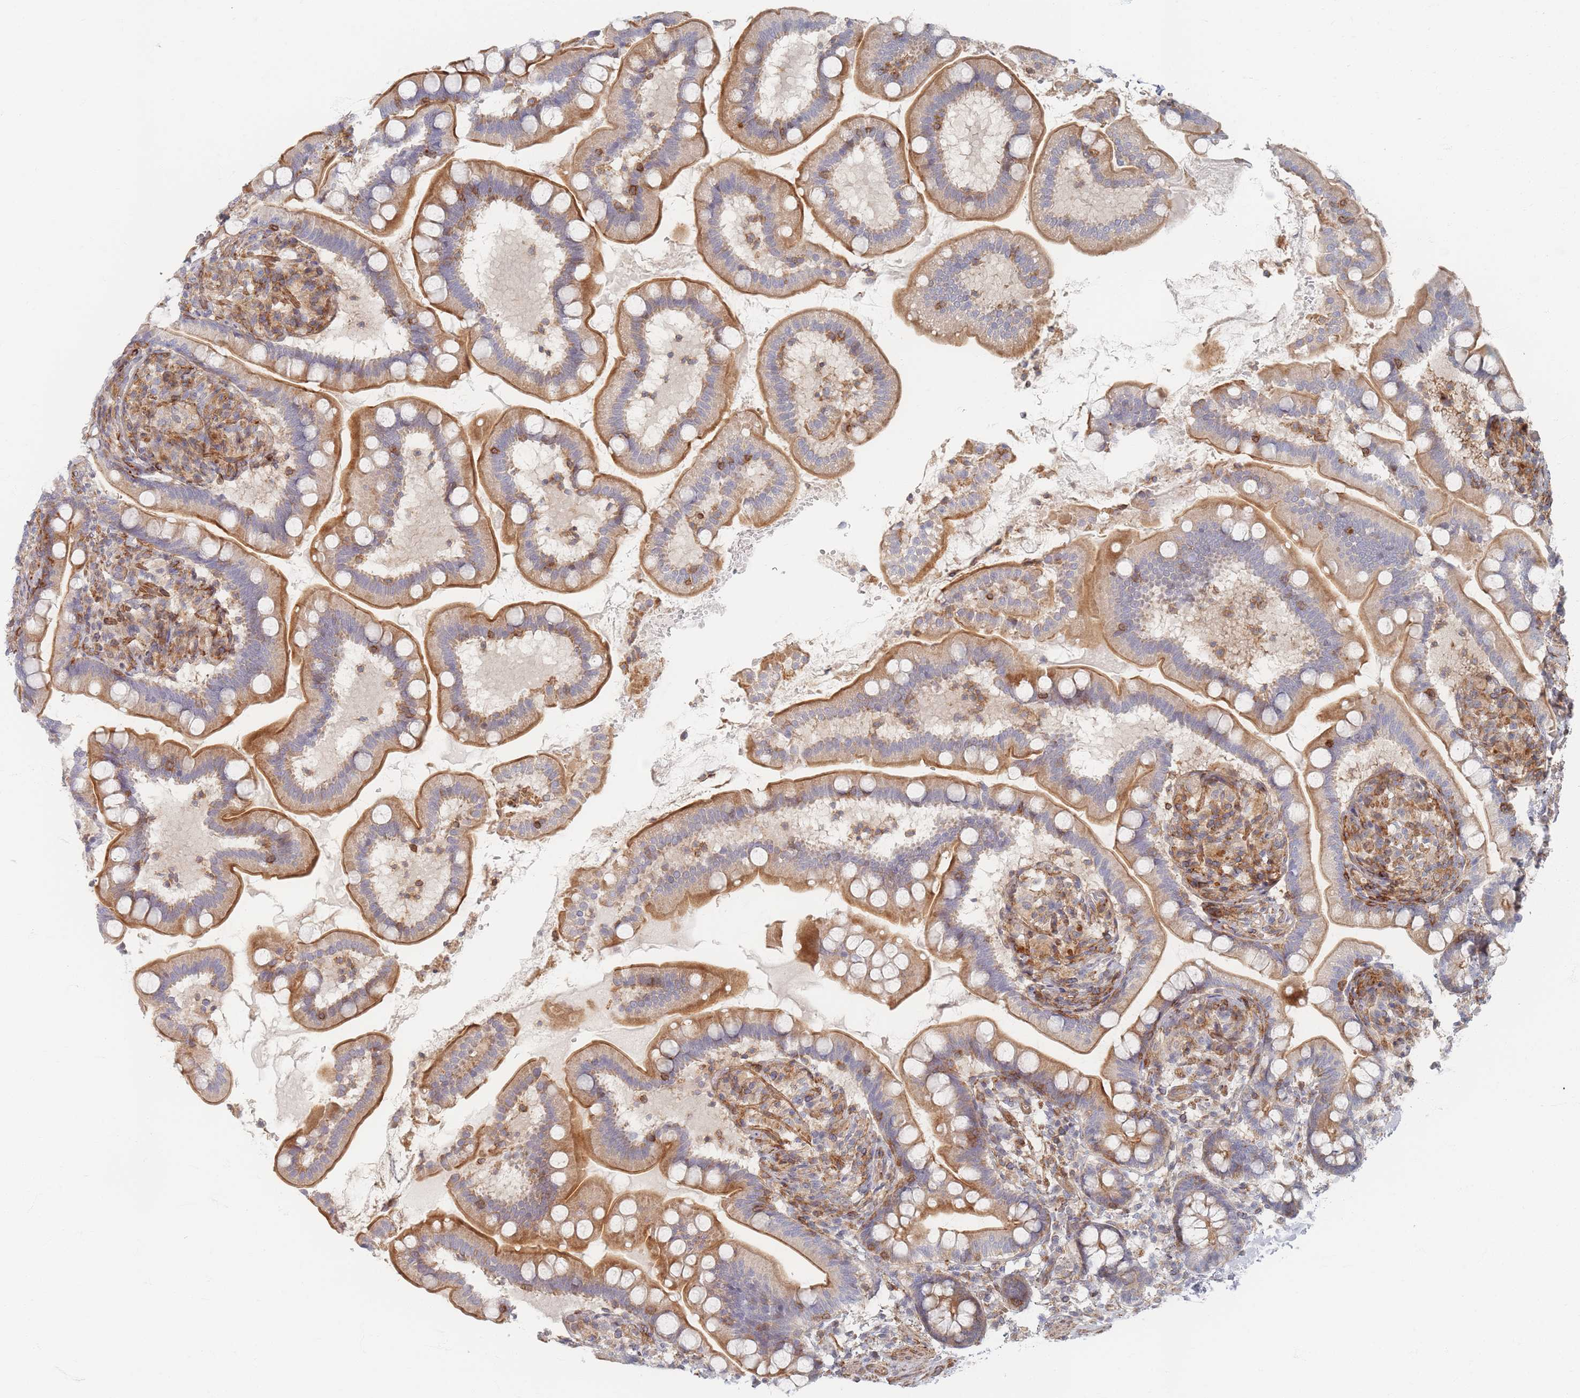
{"staining": {"intensity": "strong", "quantity": ">75%", "location": "cytoplasmic/membranous"}, "tissue": "small intestine", "cell_type": "Glandular cells", "image_type": "normal", "snomed": [{"axis": "morphology", "description": "Normal tissue, NOS"}, {"axis": "topography", "description": "Small intestine"}], "caption": "Glandular cells exhibit high levels of strong cytoplasmic/membranous staining in about >75% of cells in benign human small intestine.", "gene": "ZKSCAN7", "patient": {"sex": "female", "age": 64}}